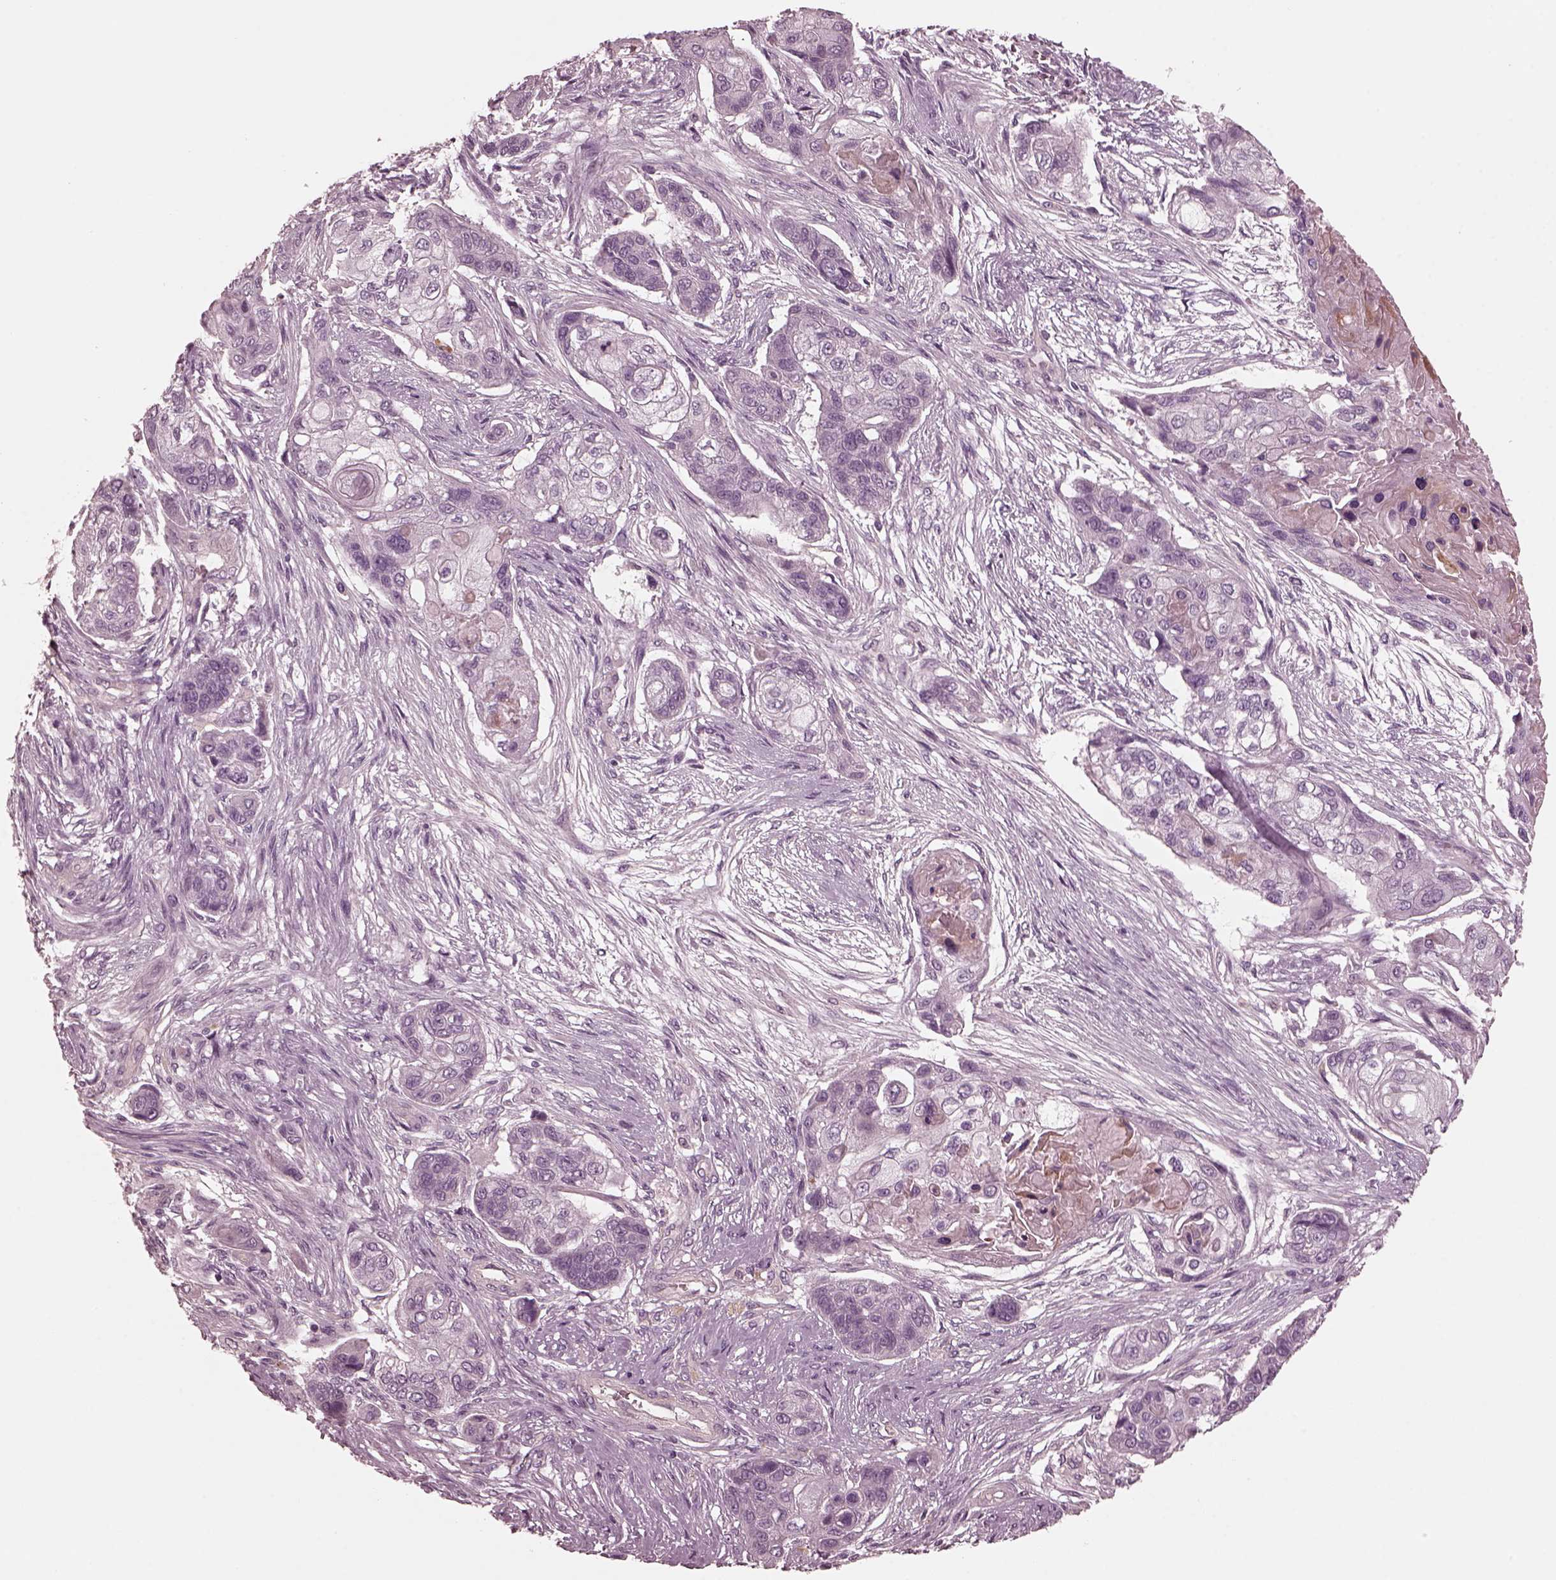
{"staining": {"intensity": "negative", "quantity": "none", "location": "none"}, "tissue": "lung cancer", "cell_type": "Tumor cells", "image_type": "cancer", "snomed": [{"axis": "morphology", "description": "Squamous cell carcinoma, NOS"}, {"axis": "topography", "description": "Lung"}], "caption": "An immunohistochemistry (IHC) photomicrograph of lung squamous cell carcinoma is shown. There is no staining in tumor cells of lung squamous cell carcinoma.", "gene": "KIF6", "patient": {"sex": "male", "age": 69}}